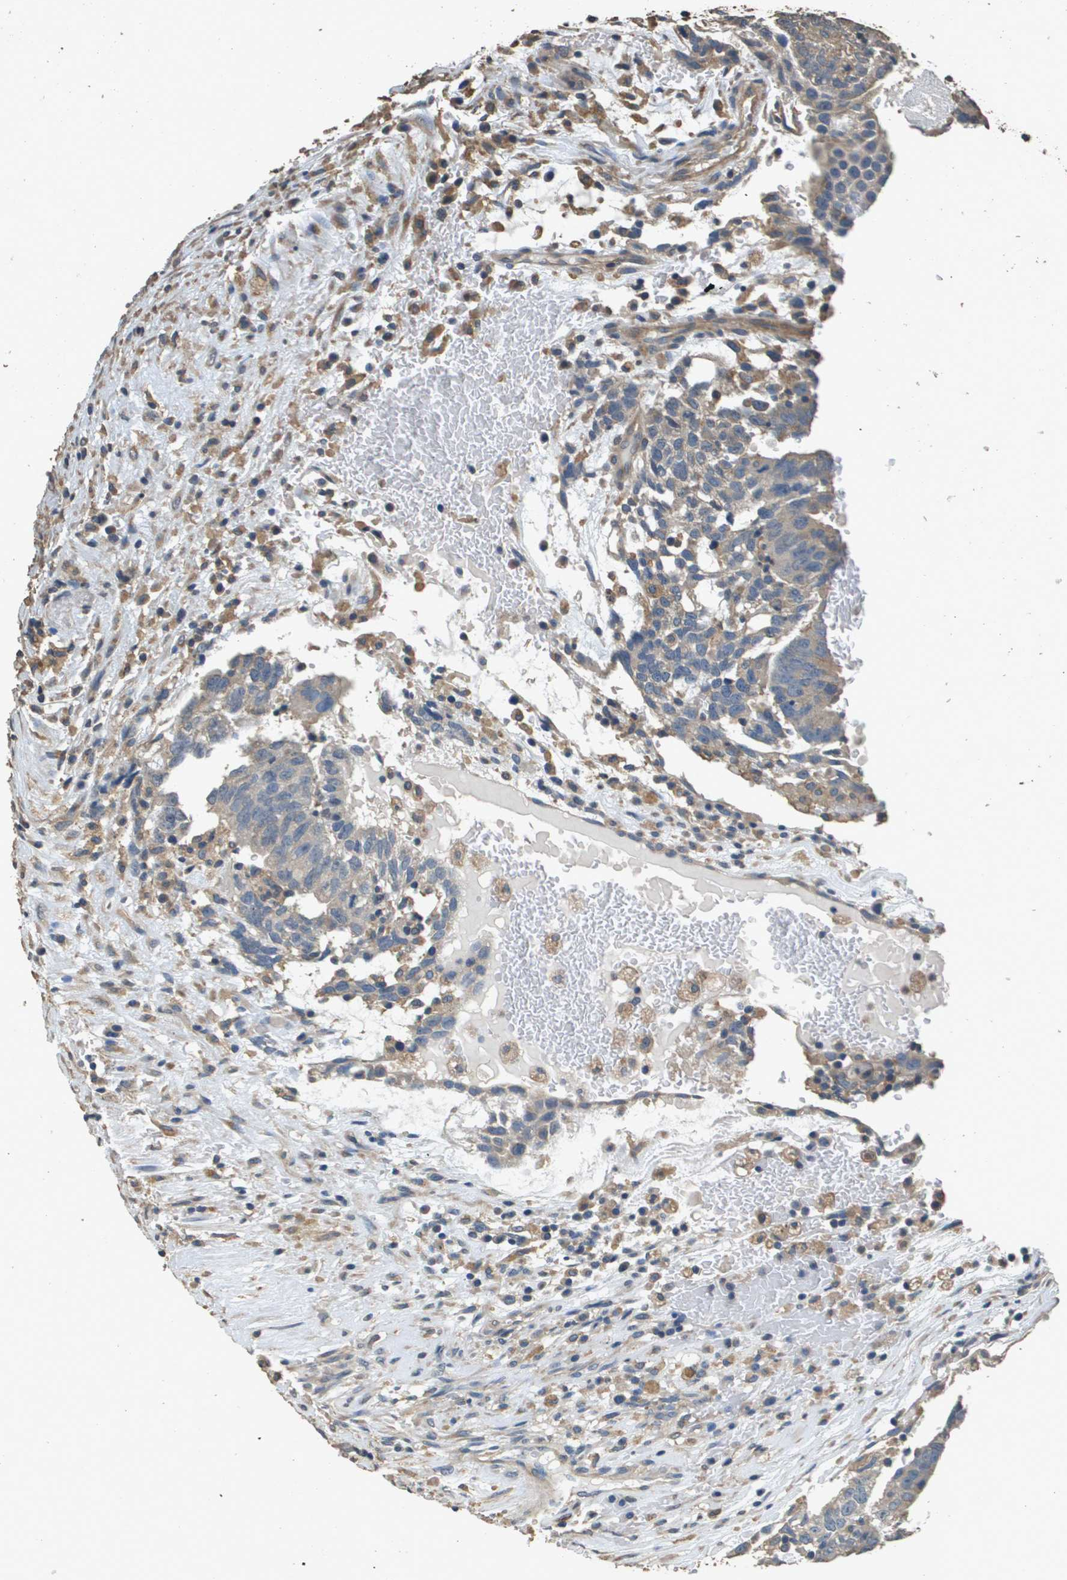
{"staining": {"intensity": "weak", "quantity": ">75%", "location": "cytoplasmic/membranous"}, "tissue": "testis cancer", "cell_type": "Tumor cells", "image_type": "cancer", "snomed": [{"axis": "morphology", "description": "Seminoma, NOS"}, {"axis": "morphology", "description": "Carcinoma, Embryonal, NOS"}, {"axis": "topography", "description": "Testis"}], "caption": "Tumor cells exhibit low levels of weak cytoplasmic/membranous staining in about >75% of cells in seminoma (testis).", "gene": "RAB6B", "patient": {"sex": "male", "age": 52}}